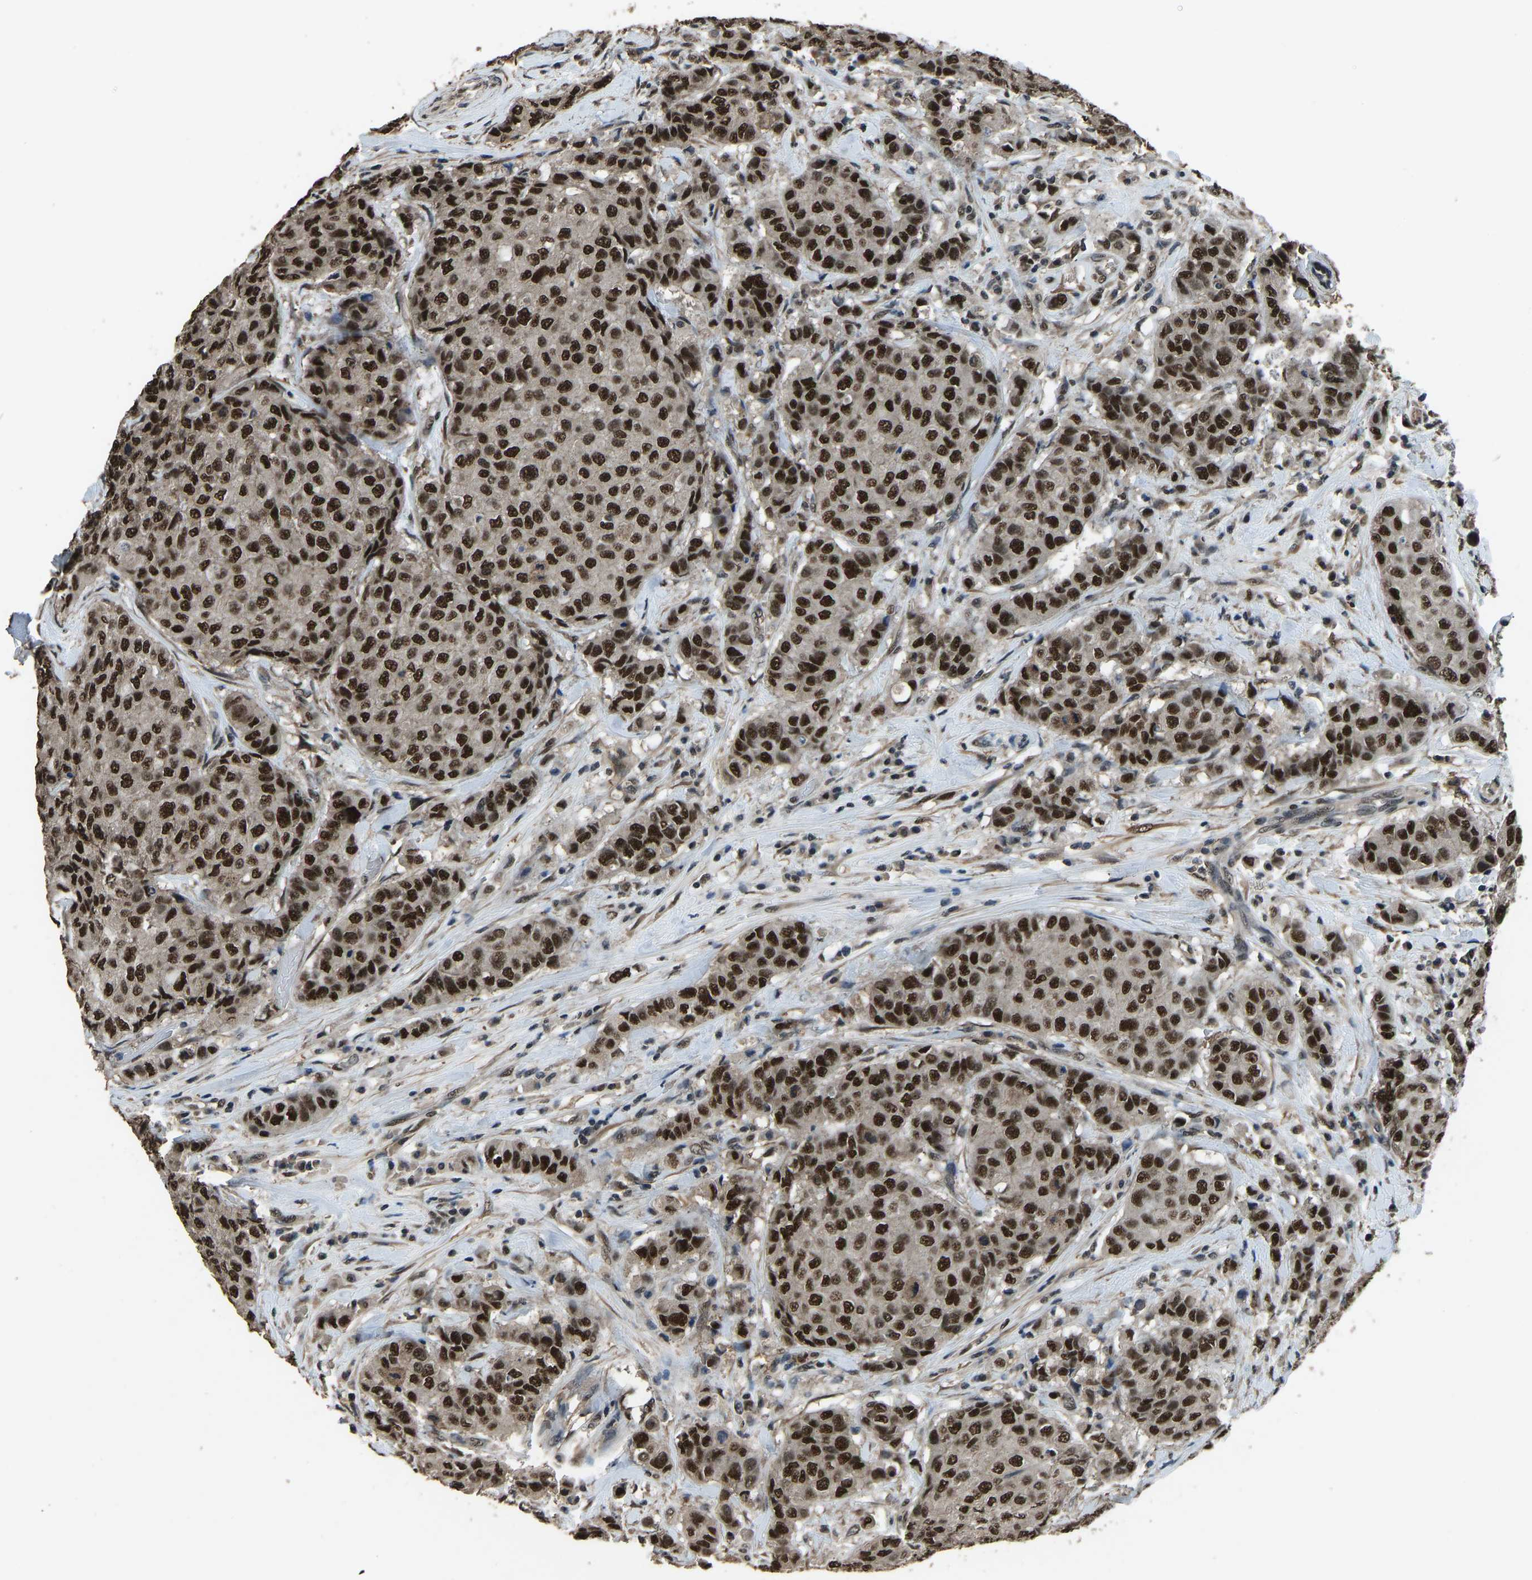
{"staining": {"intensity": "strong", "quantity": ">75%", "location": "nuclear"}, "tissue": "breast cancer", "cell_type": "Tumor cells", "image_type": "cancer", "snomed": [{"axis": "morphology", "description": "Duct carcinoma"}, {"axis": "topography", "description": "Breast"}], "caption": "Immunohistochemical staining of human breast cancer (invasive ductal carcinoma) shows high levels of strong nuclear protein staining in about >75% of tumor cells.", "gene": "TOX4", "patient": {"sex": "female", "age": 27}}